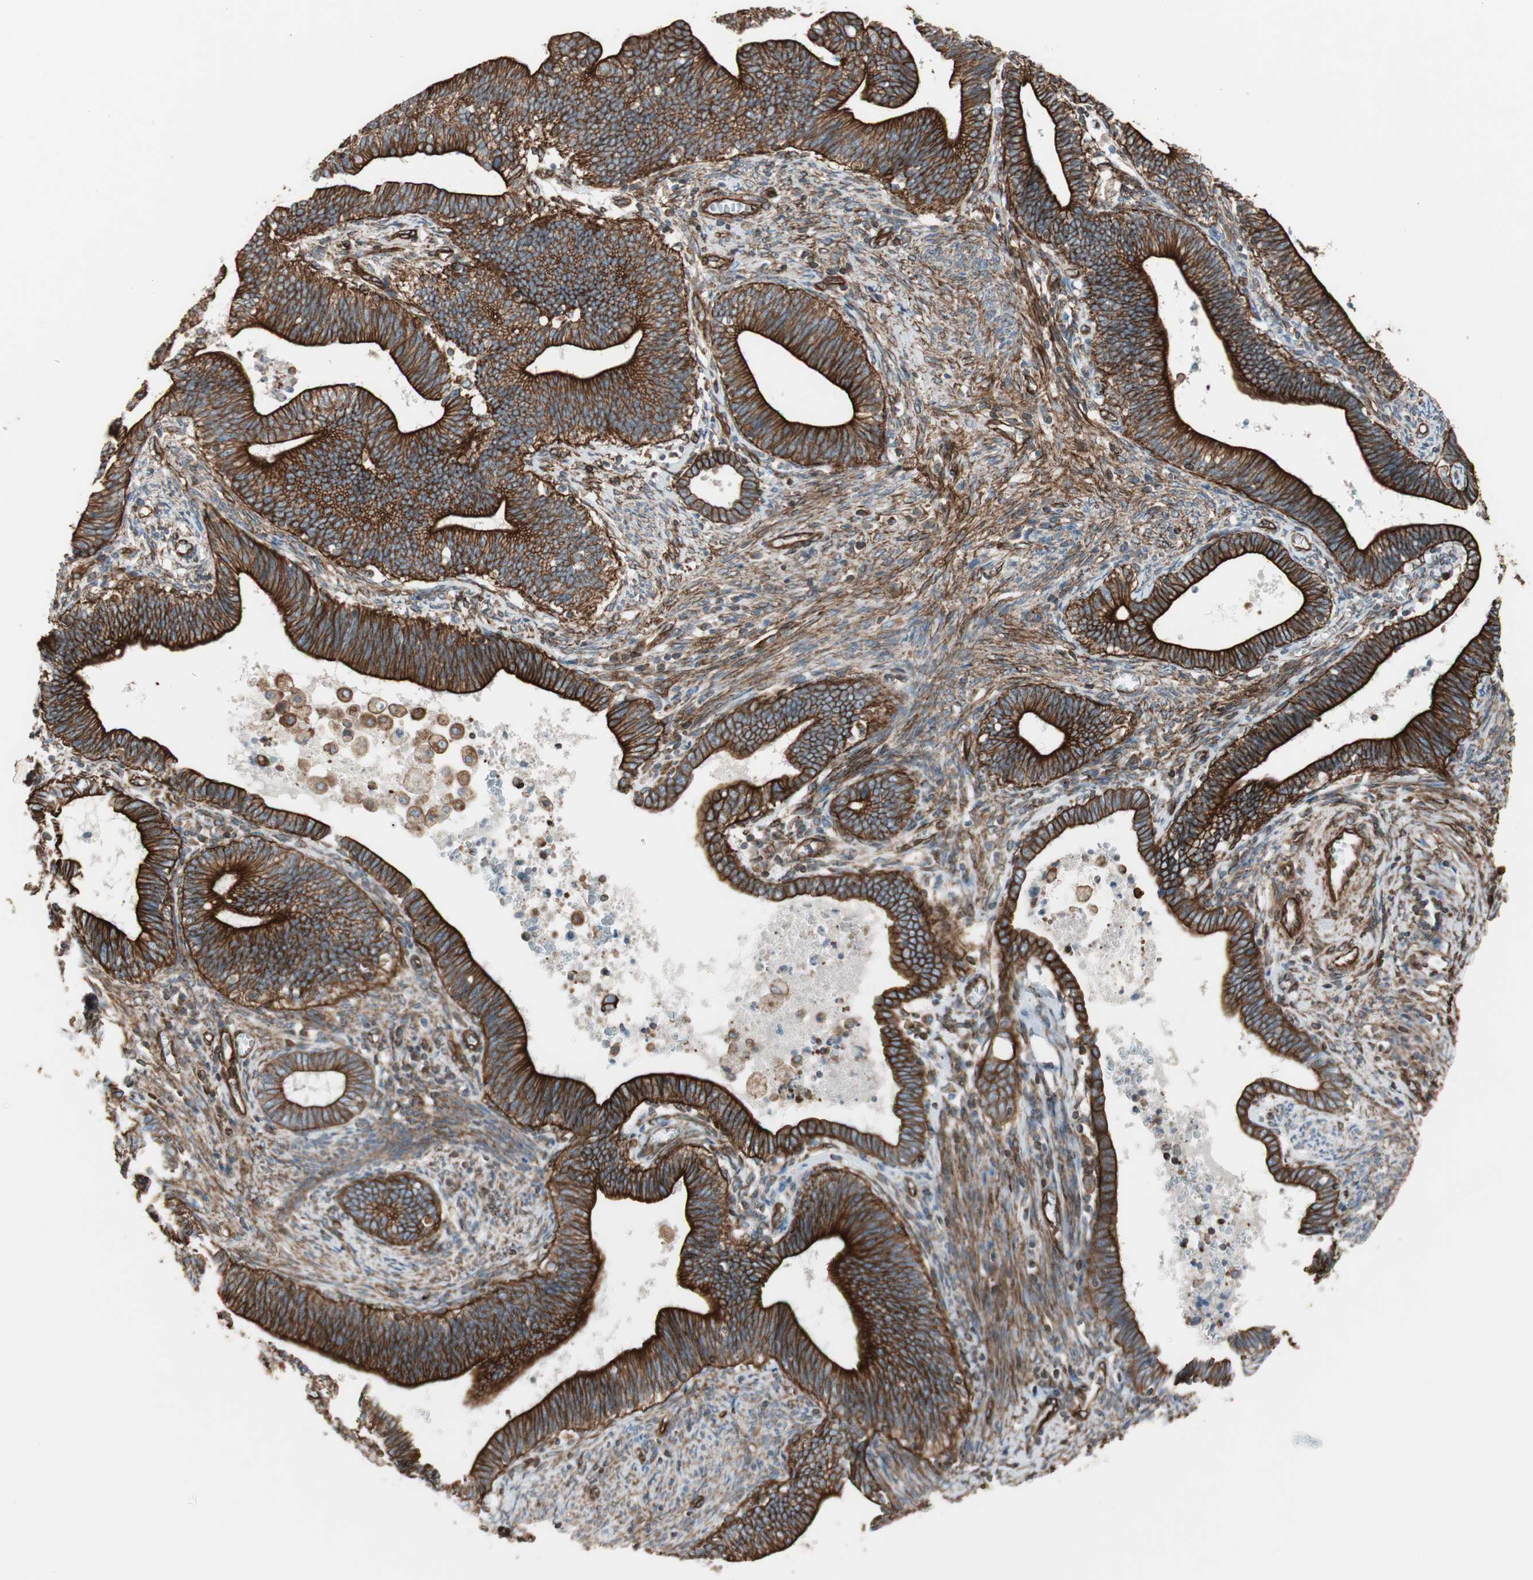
{"staining": {"intensity": "strong", "quantity": ">75%", "location": "cytoplasmic/membranous"}, "tissue": "cervical cancer", "cell_type": "Tumor cells", "image_type": "cancer", "snomed": [{"axis": "morphology", "description": "Adenocarcinoma, NOS"}, {"axis": "topography", "description": "Cervix"}], "caption": "High-power microscopy captured an immunohistochemistry (IHC) micrograph of cervical cancer (adenocarcinoma), revealing strong cytoplasmic/membranous positivity in about >75% of tumor cells. (brown staining indicates protein expression, while blue staining denotes nuclei).", "gene": "TCTA", "patient": {"sex": "female", "age": 44}}